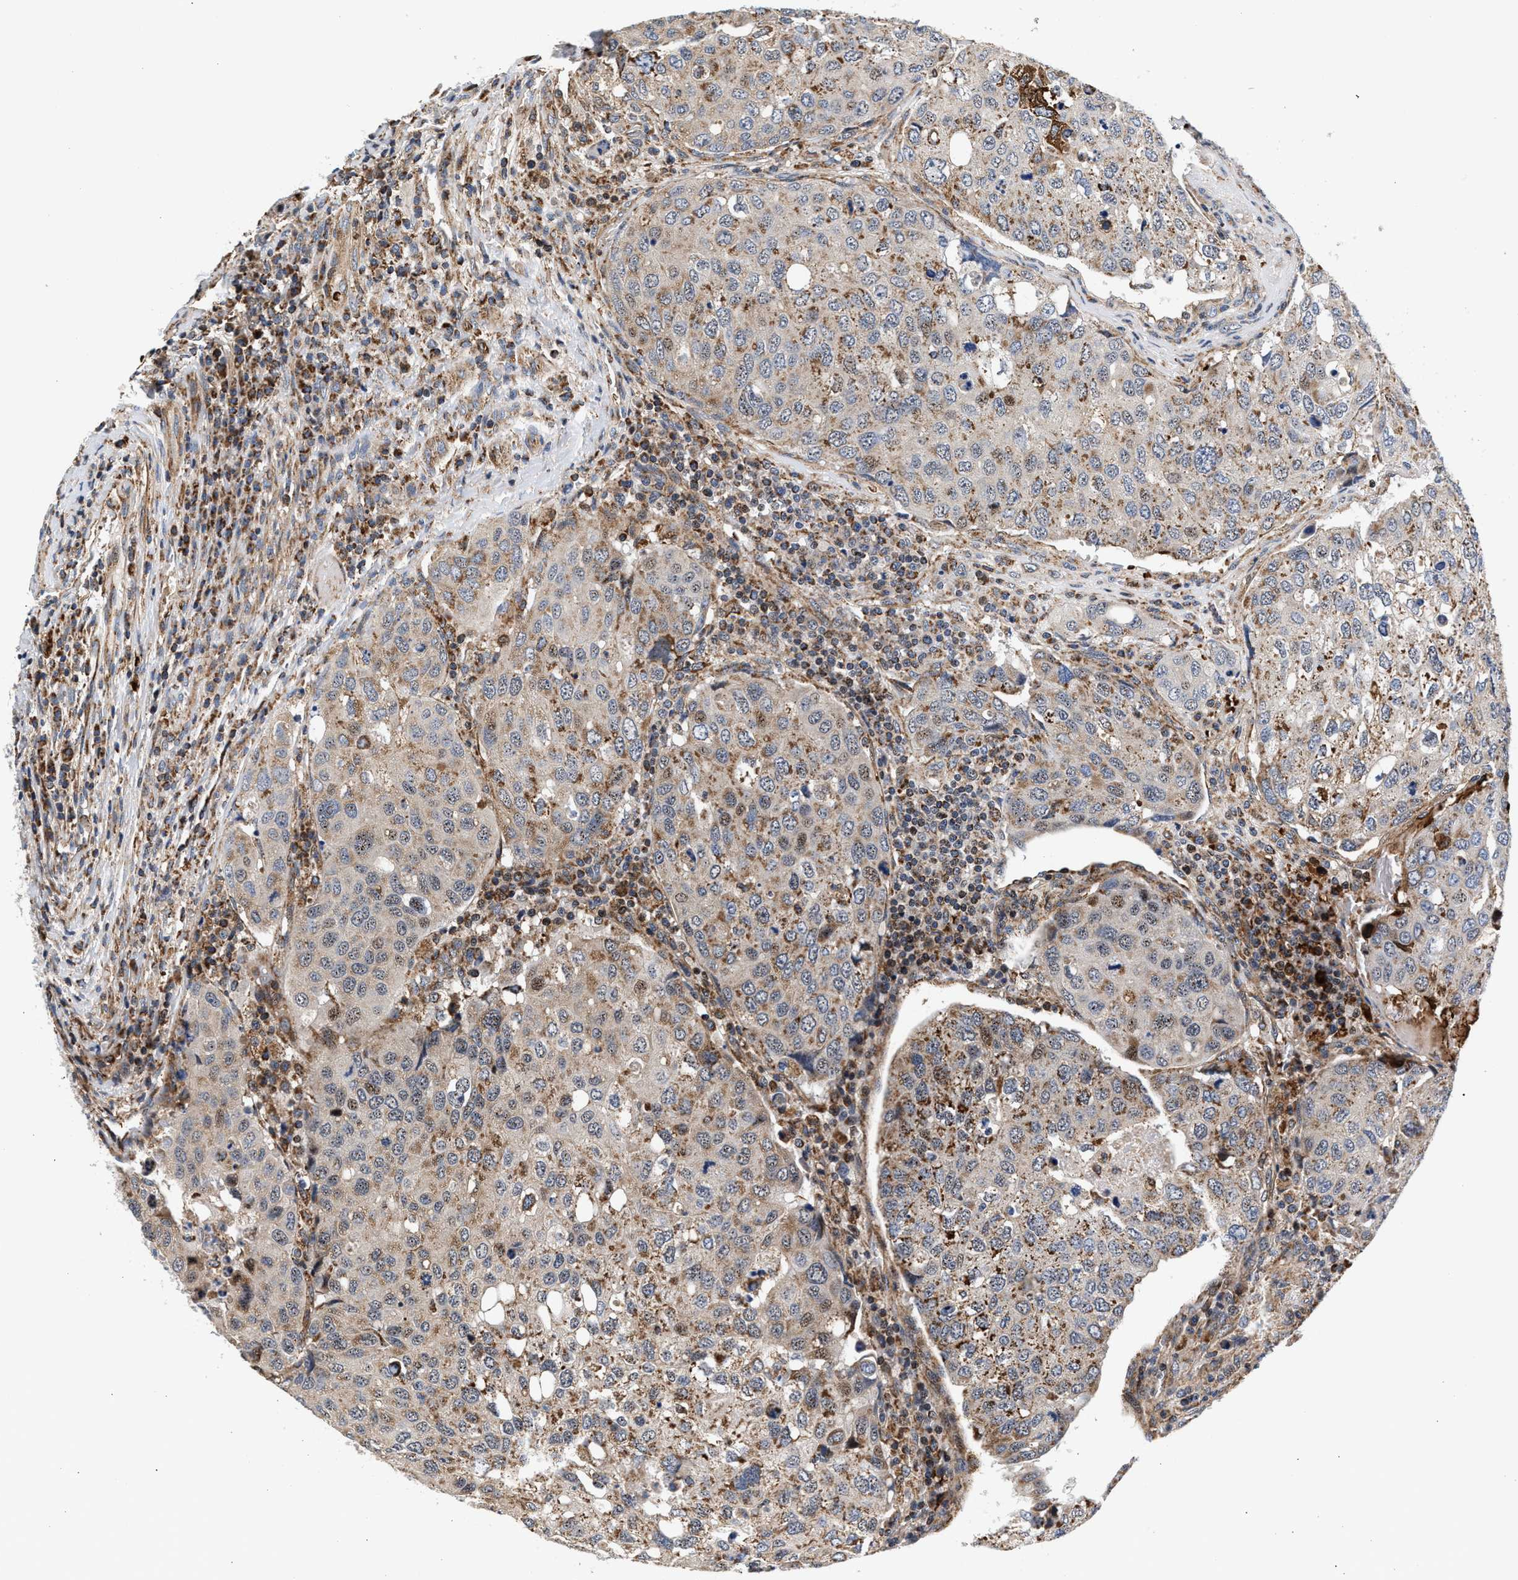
{"staining": {"intensity": "weak", "quantity": "25%-75%", "location": "cytoplasmic/membranous"}, "tissue": "urothelial cancer", "cell_type": "Tumor cells", "image_type": "cancer", "snomed": [{"axis": "morphology", "description": "Urothelial carcinoma, High grade"}, {"axis": "topography", "description": "Lymph node"}, {"axis": "topography", "description": "Urinary bladder"}], "caption": "Immunohistochemistry (IHC) histopathology image of human urothelial cancer stained for a protein (brown), which displays low levels of weak cytoplasmic/membranous expression in about 25%-75% of tumor cells.", "gene": "SGK1", "patient": {"sex": "male", "age": 51}}